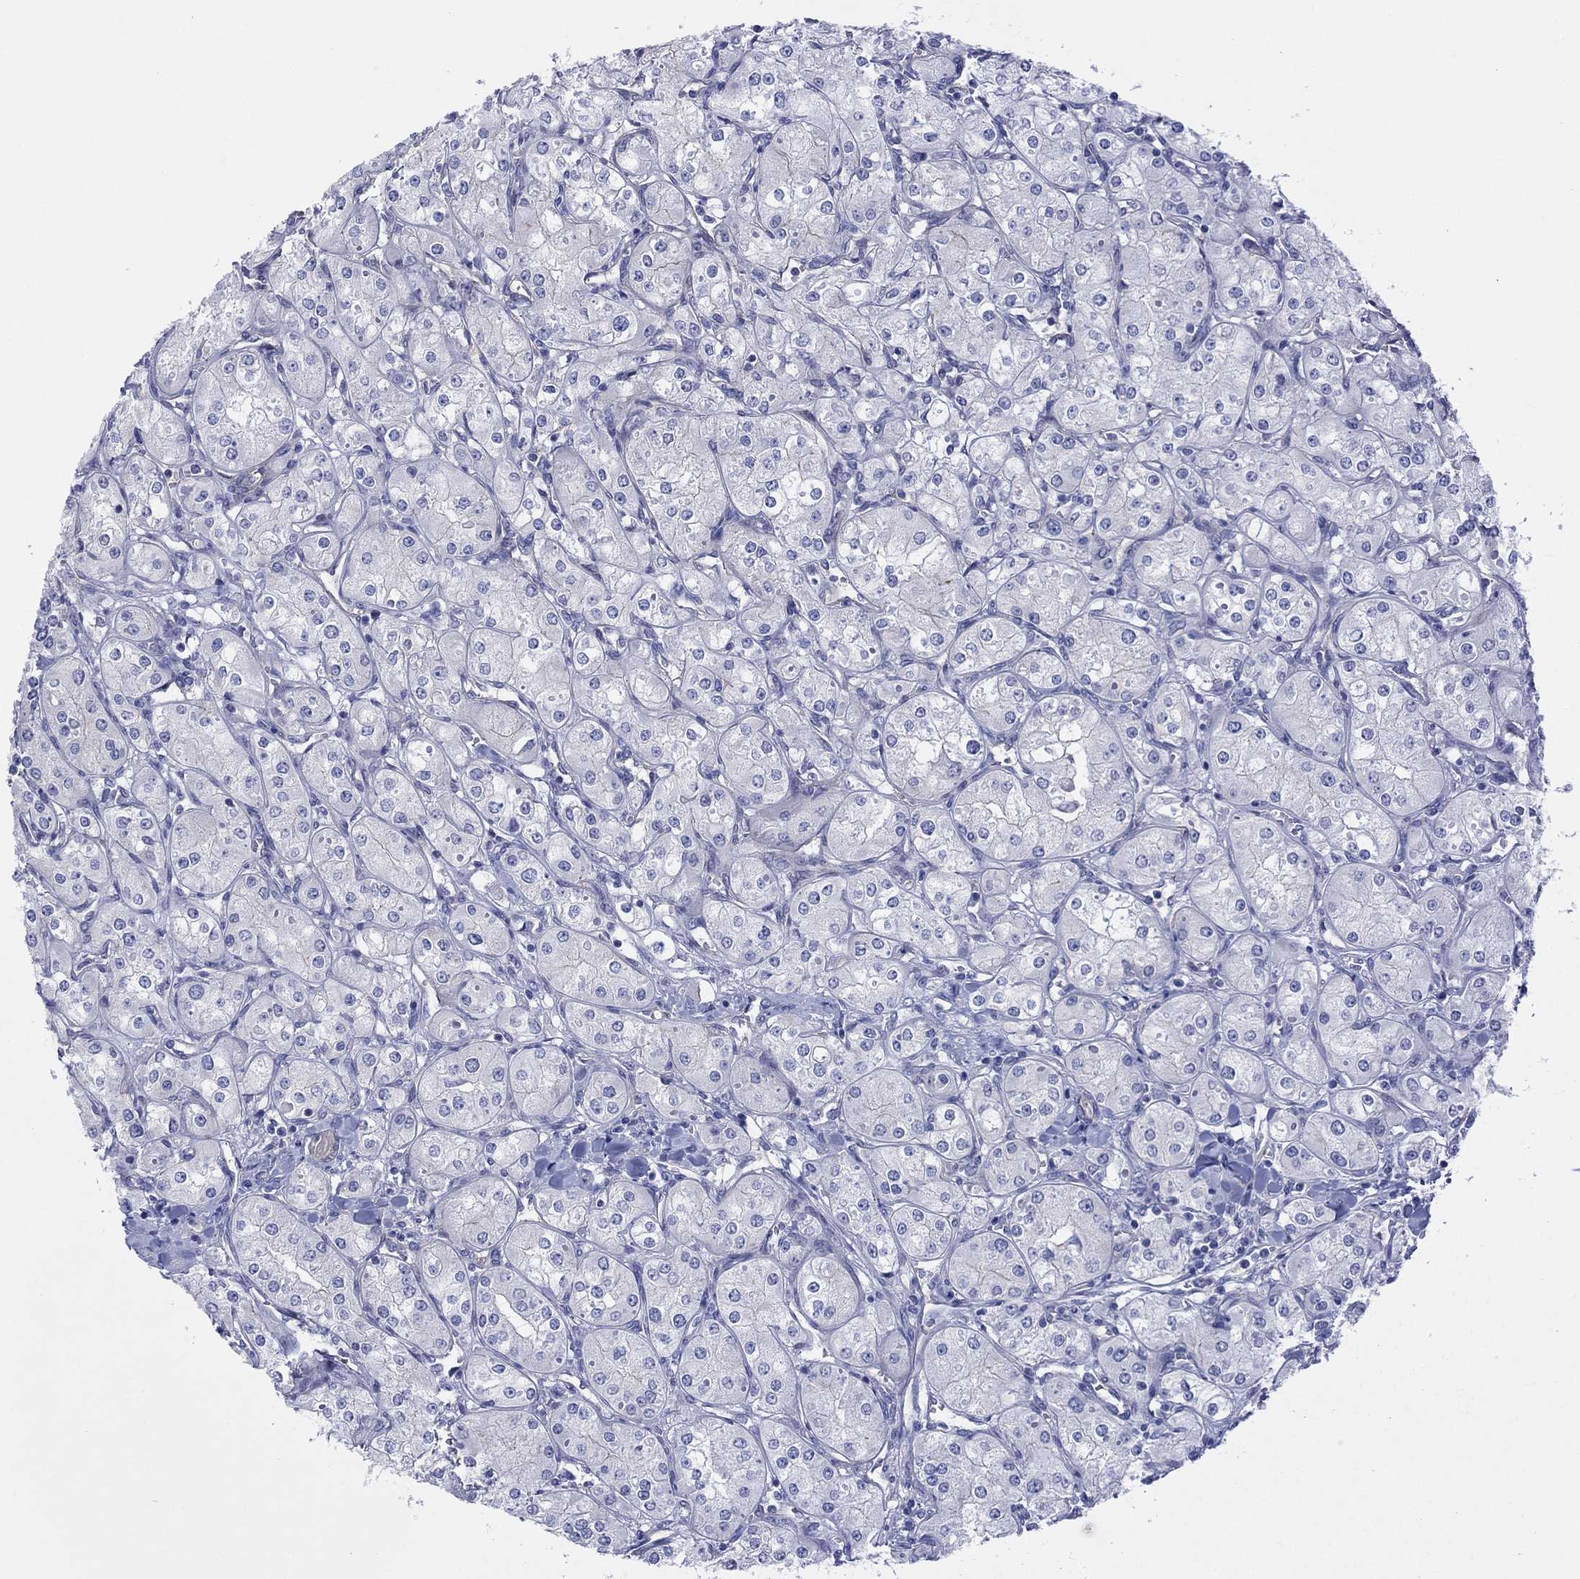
{"staining": {"intensity": "moderate", "quantity": "<25%", "location": "cytoplasmic/membranous"}, "tissue": "renal cancer", "cell_type": "Tumor cells", "image_type": "cancer", "snomed": [{"axis": "morphology", "description": "Adenocarcinoma, NOS"}, {"axis": "topography", "description": "Kidney"}], "caption": "This is an image of immunohistochemistry (IHC) staining of renal adenocarcinoma, which shows moderate staining in the cytoplasmic/membranous of tumor cells.", "gene": "TPRN", "patient": {"sex": "male", "age": 77}}